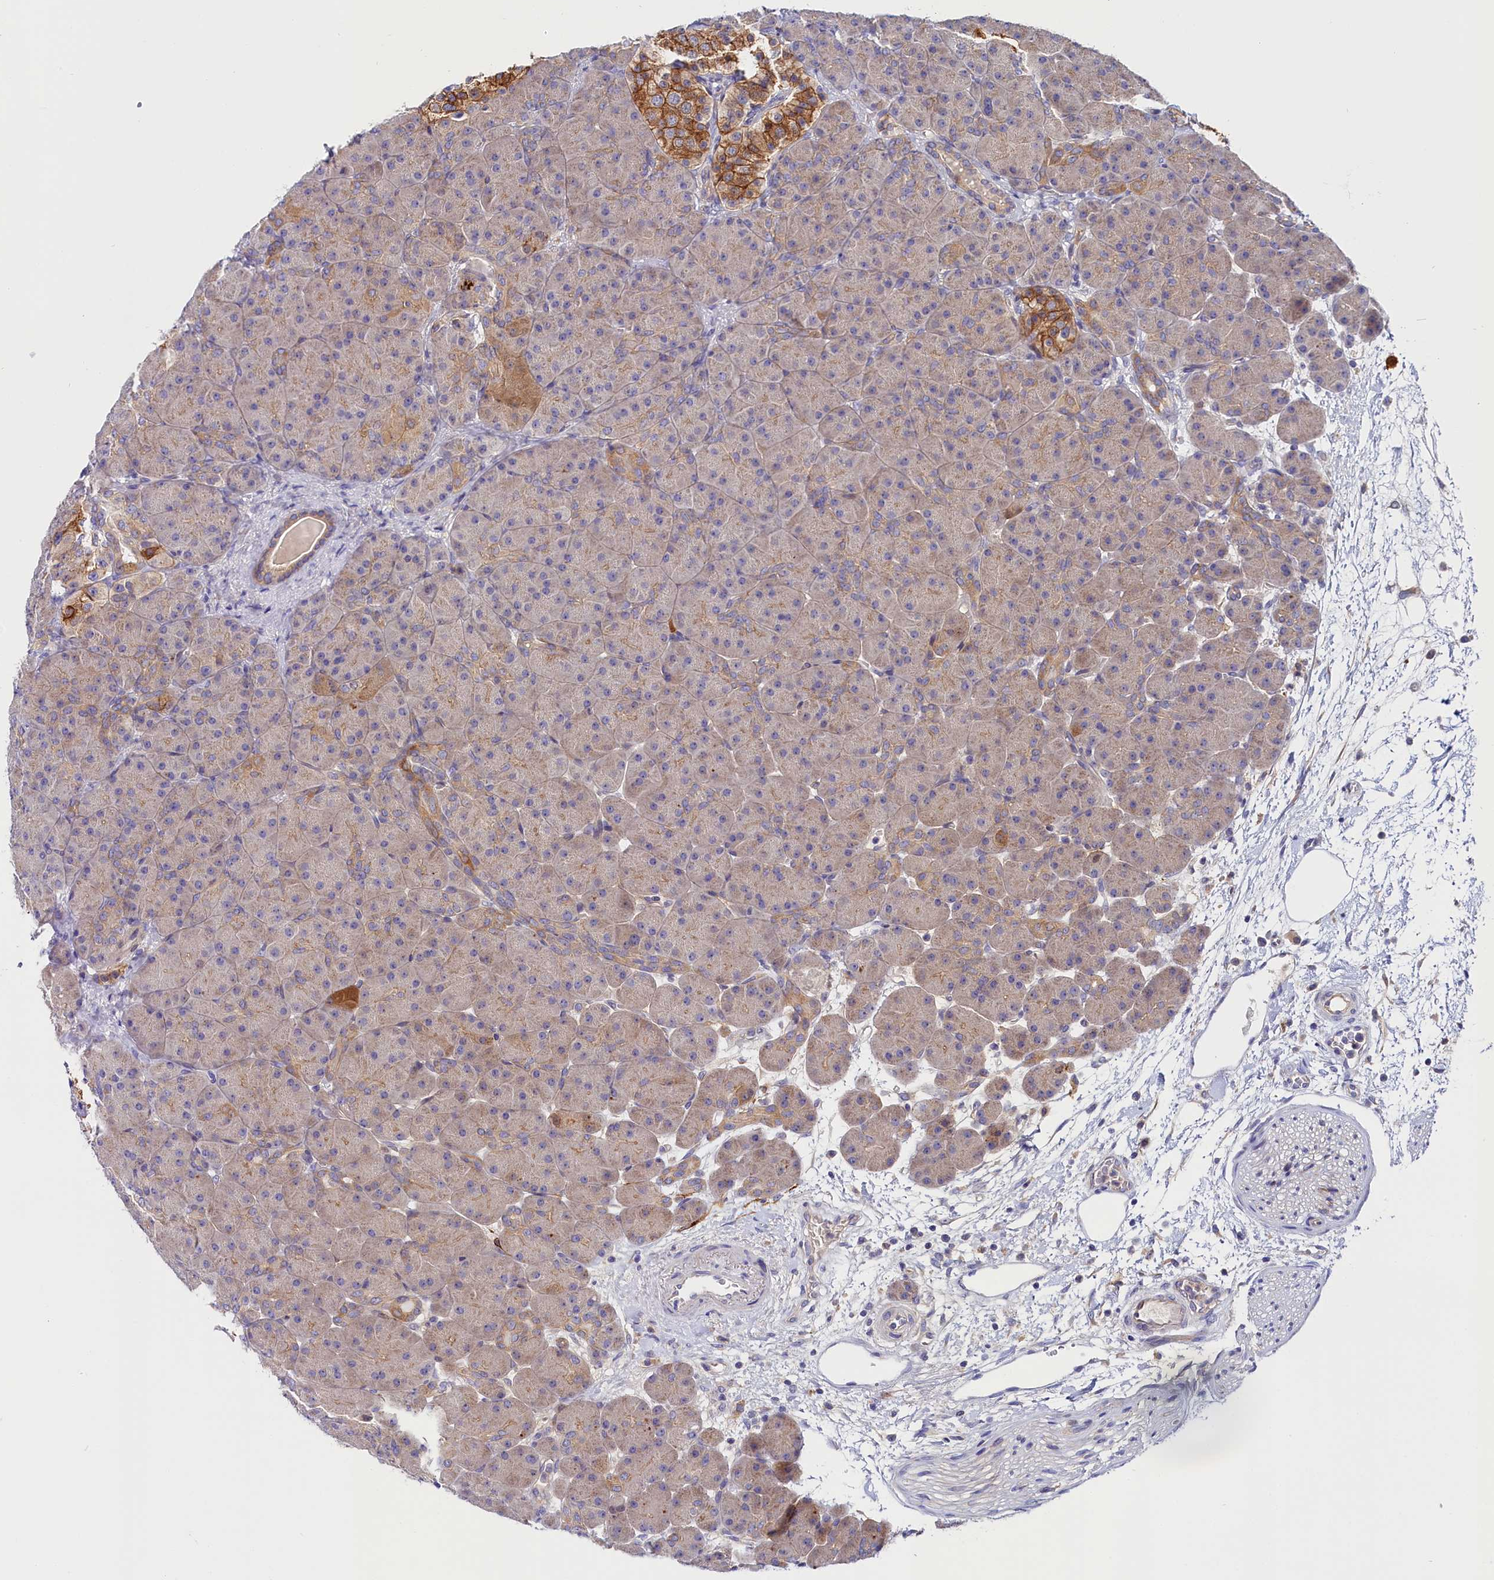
{"staining": {"intensity": "moderate", "quantity": "25%-75%", "location": "cytoplasmic/membranous"}, "tissue": "pancreas", "cell_type": "Exocrine glandular cells", "image_type": "normal", "snomed": [{"axis": "morphology", "description": "Normal tissue, NOS"}, {"axis": "topography", "description": "Pancreas"}], "caption": "An immunohistochemistry histopathology image of normal tissue is shown. Protein staining in brown highlights moderate cytoplasmic/membranous positivity in pancreas within exocrine glandular cells.", "gene": "KATNB1", "patient": {"sex": "male", "age": 66}}